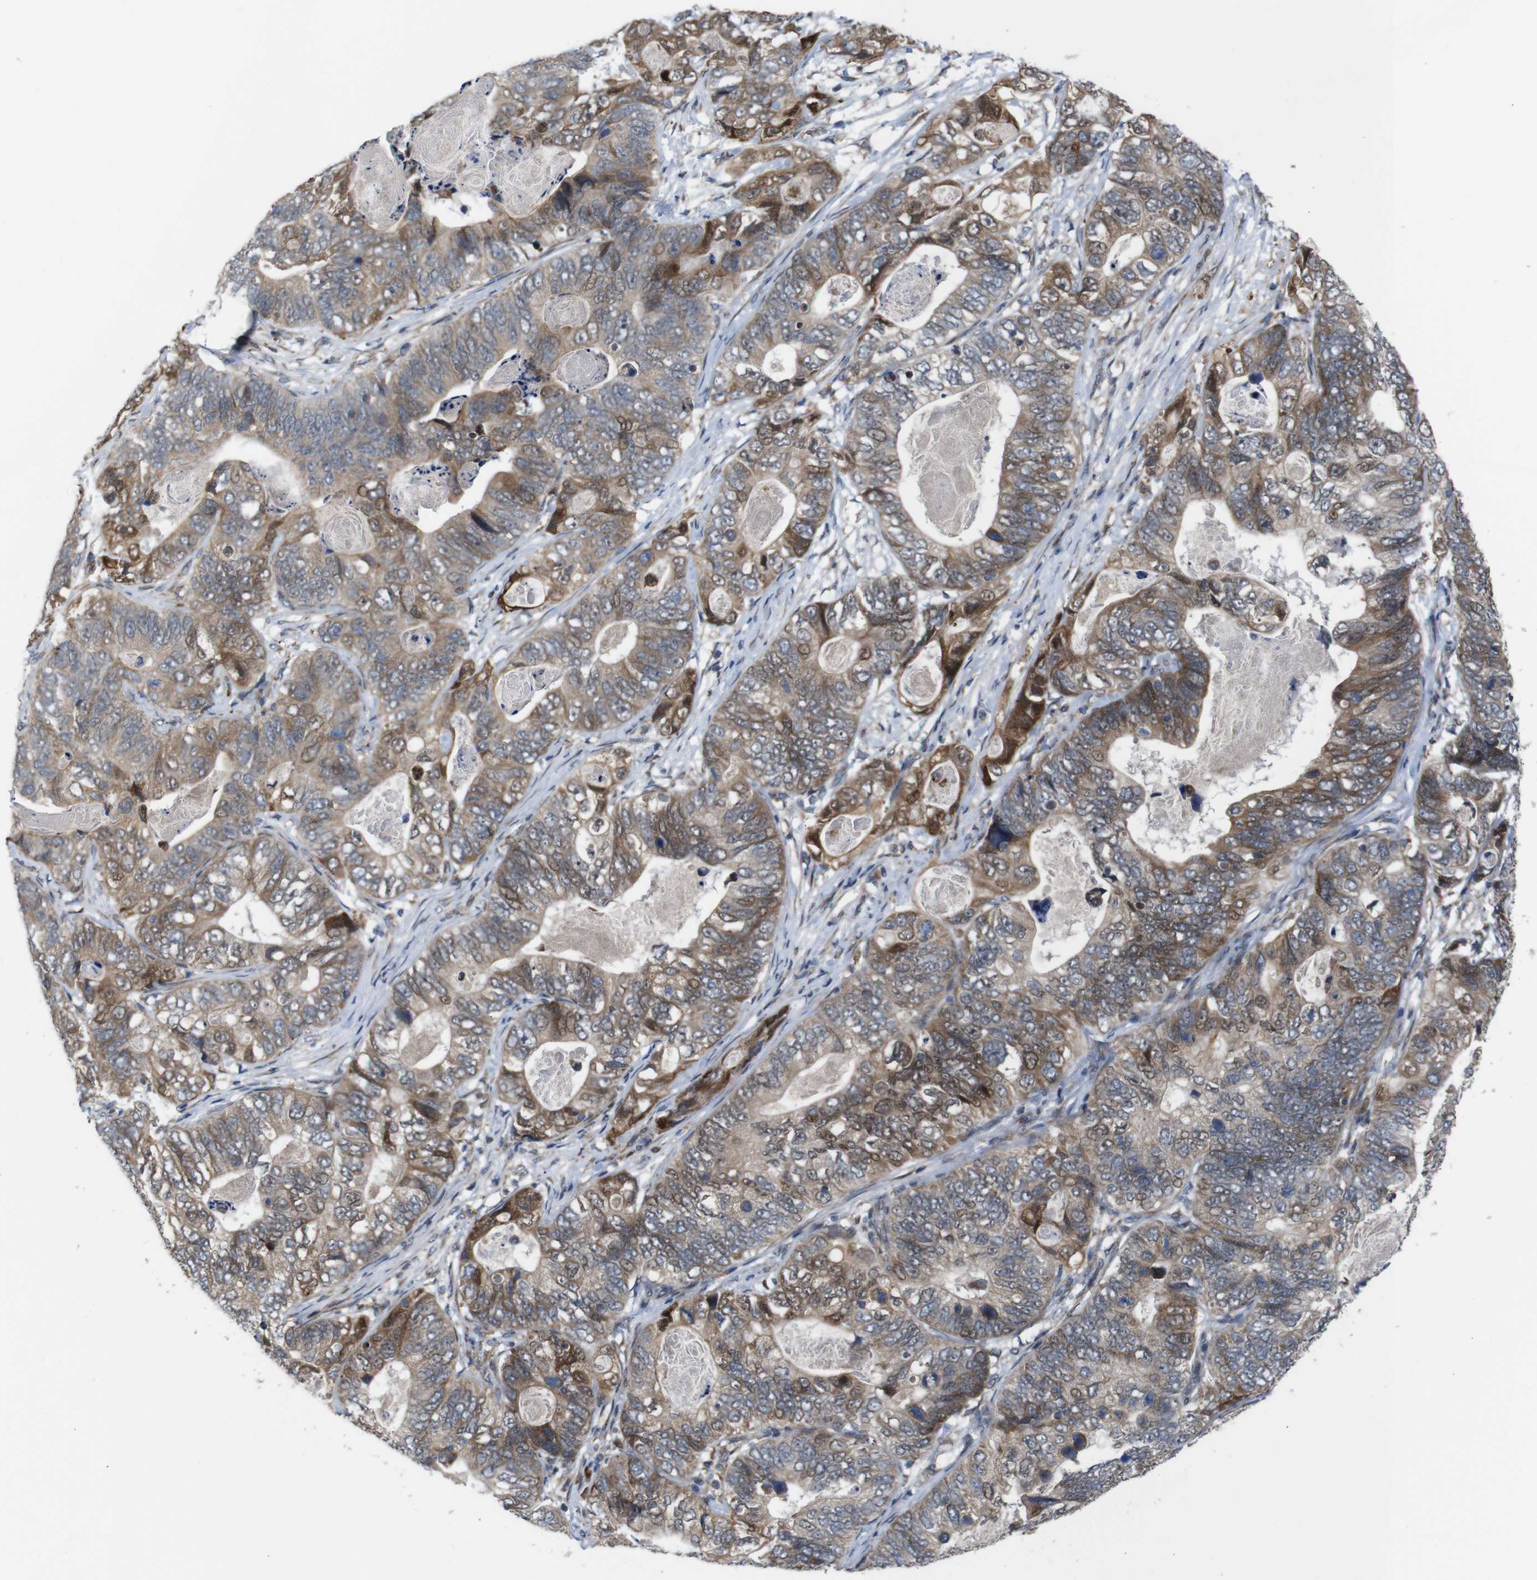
{"staining": {"intensity": "moderate", "quantity": ">75%", "location": "cytoplasmic/membranous"}, "tissue": "stomach cancer", "cell_type": "Tumor cells", "image_type": "cancer", "snomed": [{"axis": "morphology", "description": "Adenocarcinoma, NOS"}, {"axis": "topography", "description": "Stomach"}], "caption": "This photomicrograph shows immunohistochemistry (IHC) staining of human stomach cancer, with medium moderate cytoplasmic/membranous positivity in approximately >75% of tumor cells.", "gene": "PTPN1", "patient": {"sex": "female", "age": 89}}